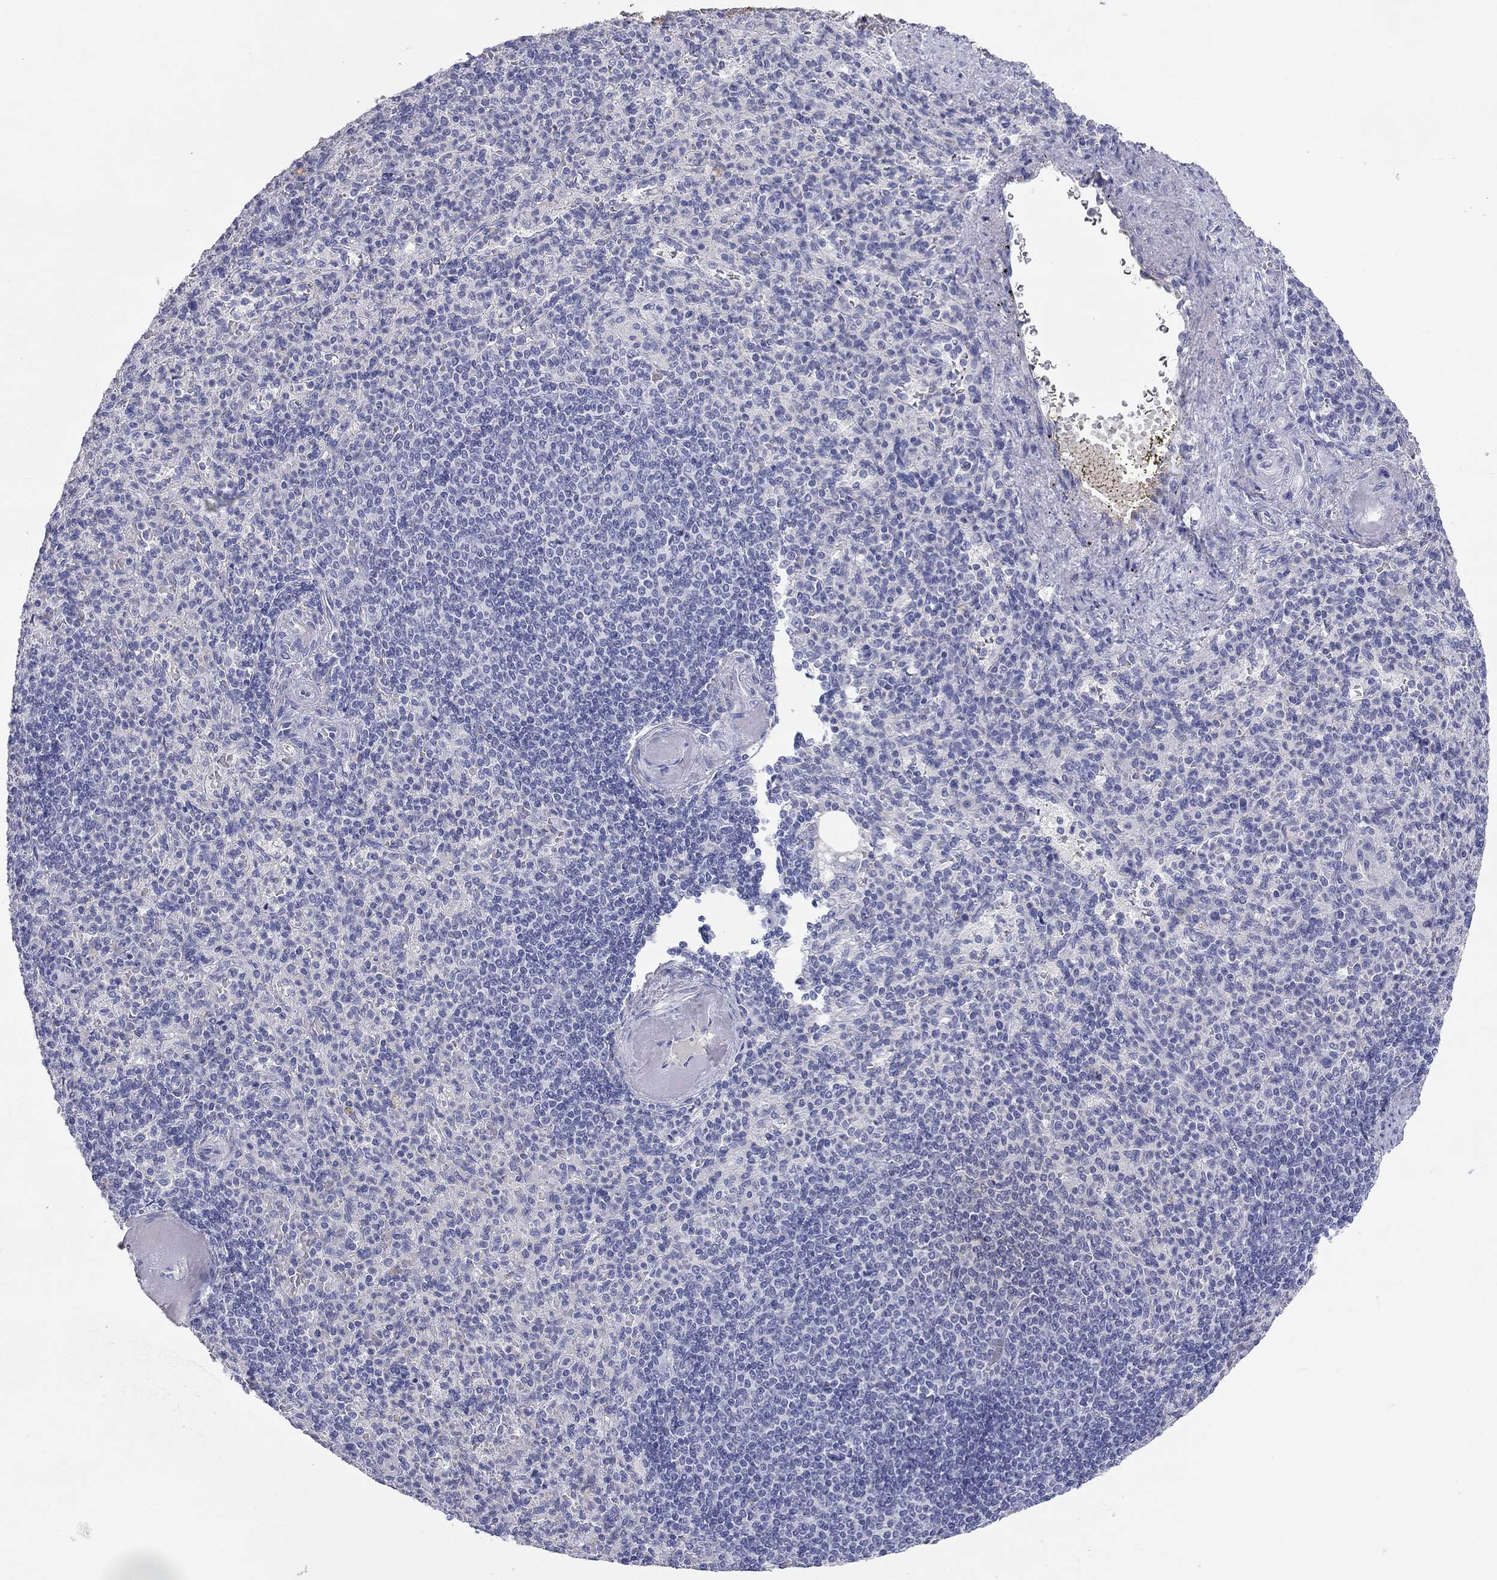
{"staining": {"intensity": "negative", "quantity": "none", "location": "none"}, "tissue": "spleen", "cell_type": "Cells in red pulp", "image_type": "normal", "snomed": [{"axis": "morphology", "description": "Normal tissue, NOS"}, {"axis": "topography", "description": "Spleen"}], "caption": "Immunohistochemistry (IHC) photomicrograph of unremarkable spleen: spleen stained with DAB reveals no significant protein positivity in cells in red pulp.", "gene": "ST7L", "patient": {"sex": "female", "age": 74}}